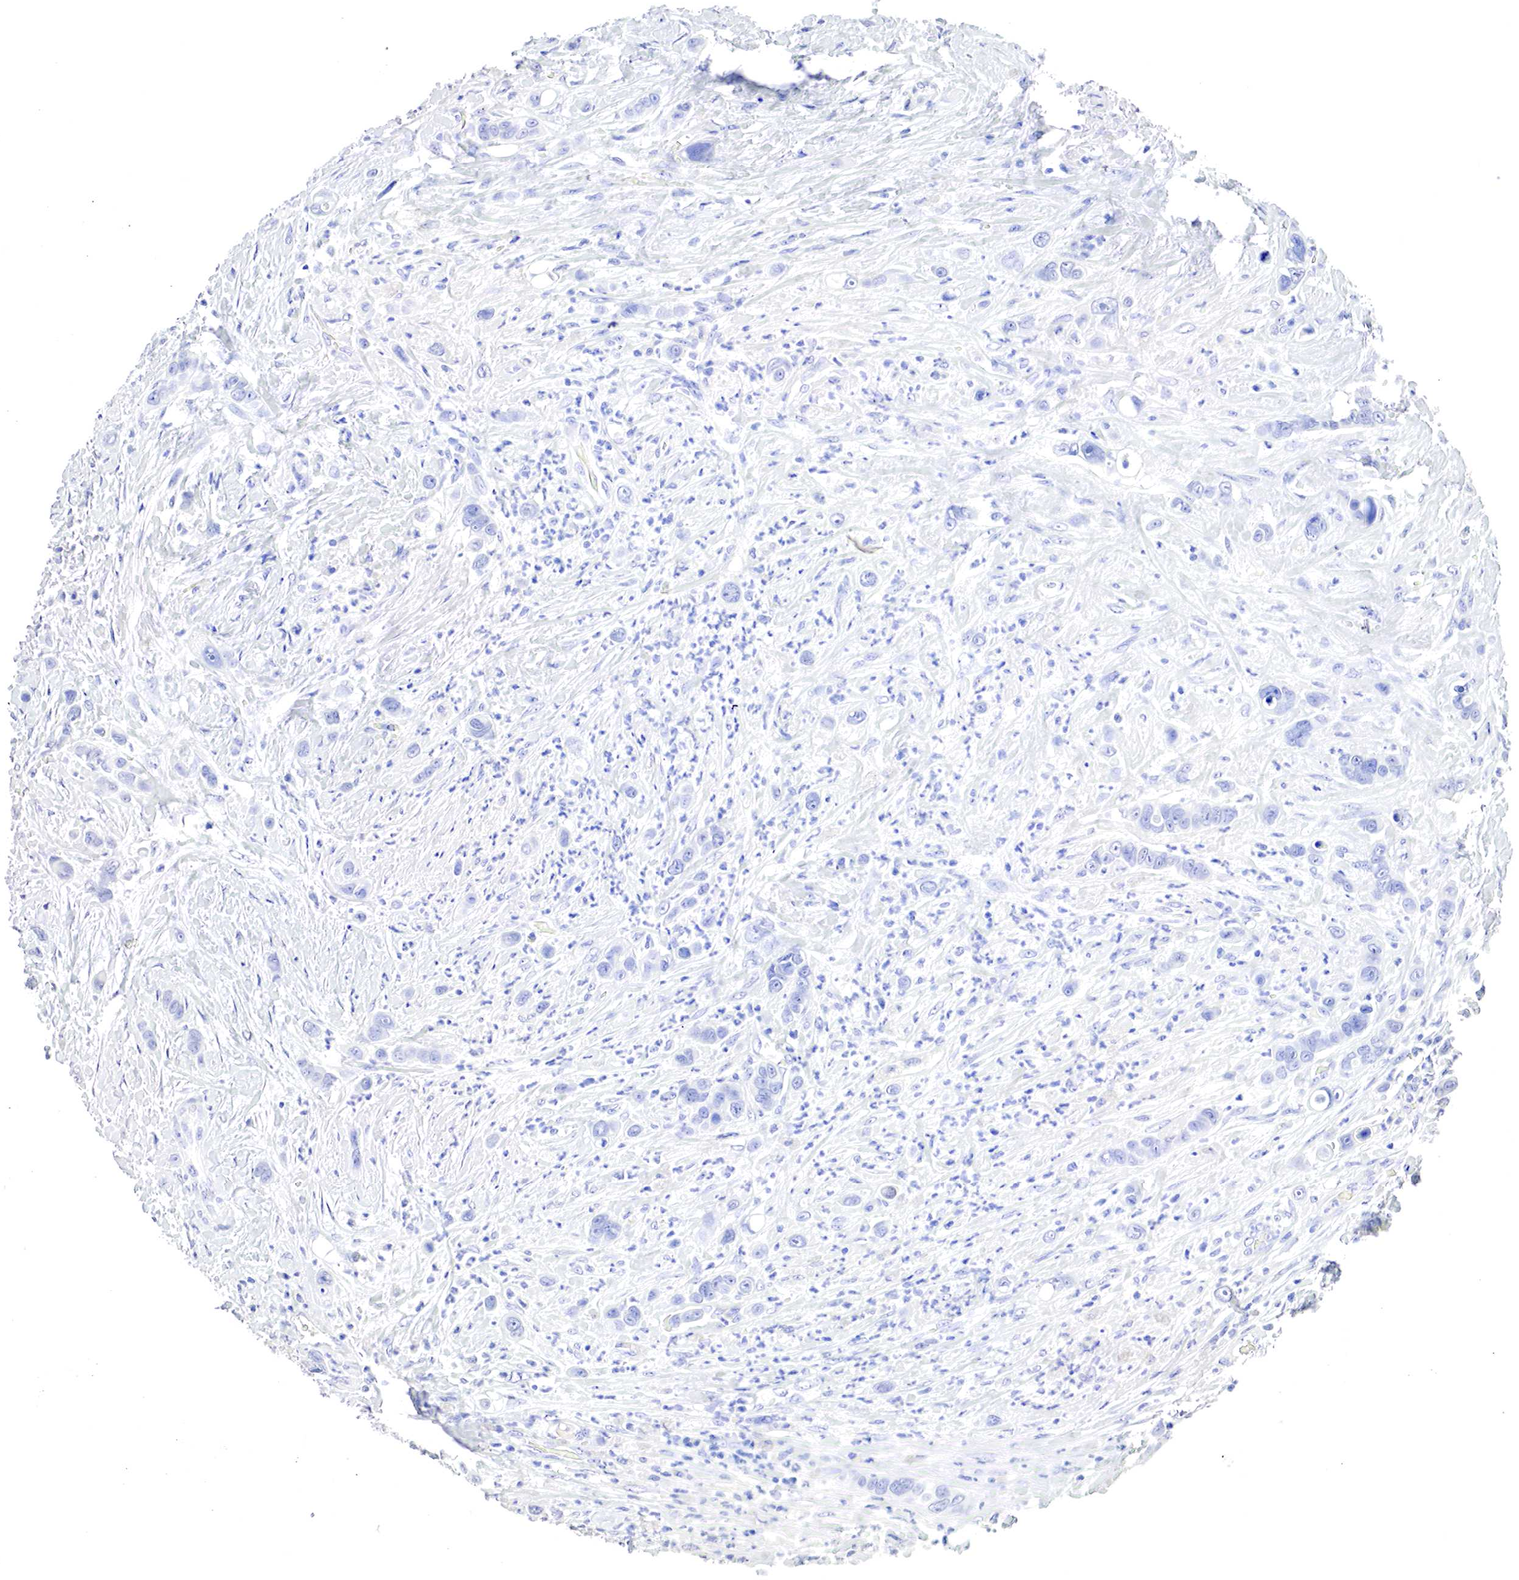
{"staining": {"intensity": "strong", "quantity": "25%-75%", "location": "cytoplasmic/membranous"}, "tissue": "liver cancer", "cell_type": "Tumor cells", "image_type": "cancer", "snomed": [{"axis": "morphology", "description": "Cholangiocarcinoma"}, {"axis": "topography", "description": "Liver"}], "caption": "Liver cholangiocarcinoma stained for a protein (brown) exhibits strong cytoplasmic/membranous positive positivity in approximately 25%-75% of tumor cells.", "gene": "OTC", "patient": {"sex": "female", "age": 79}}